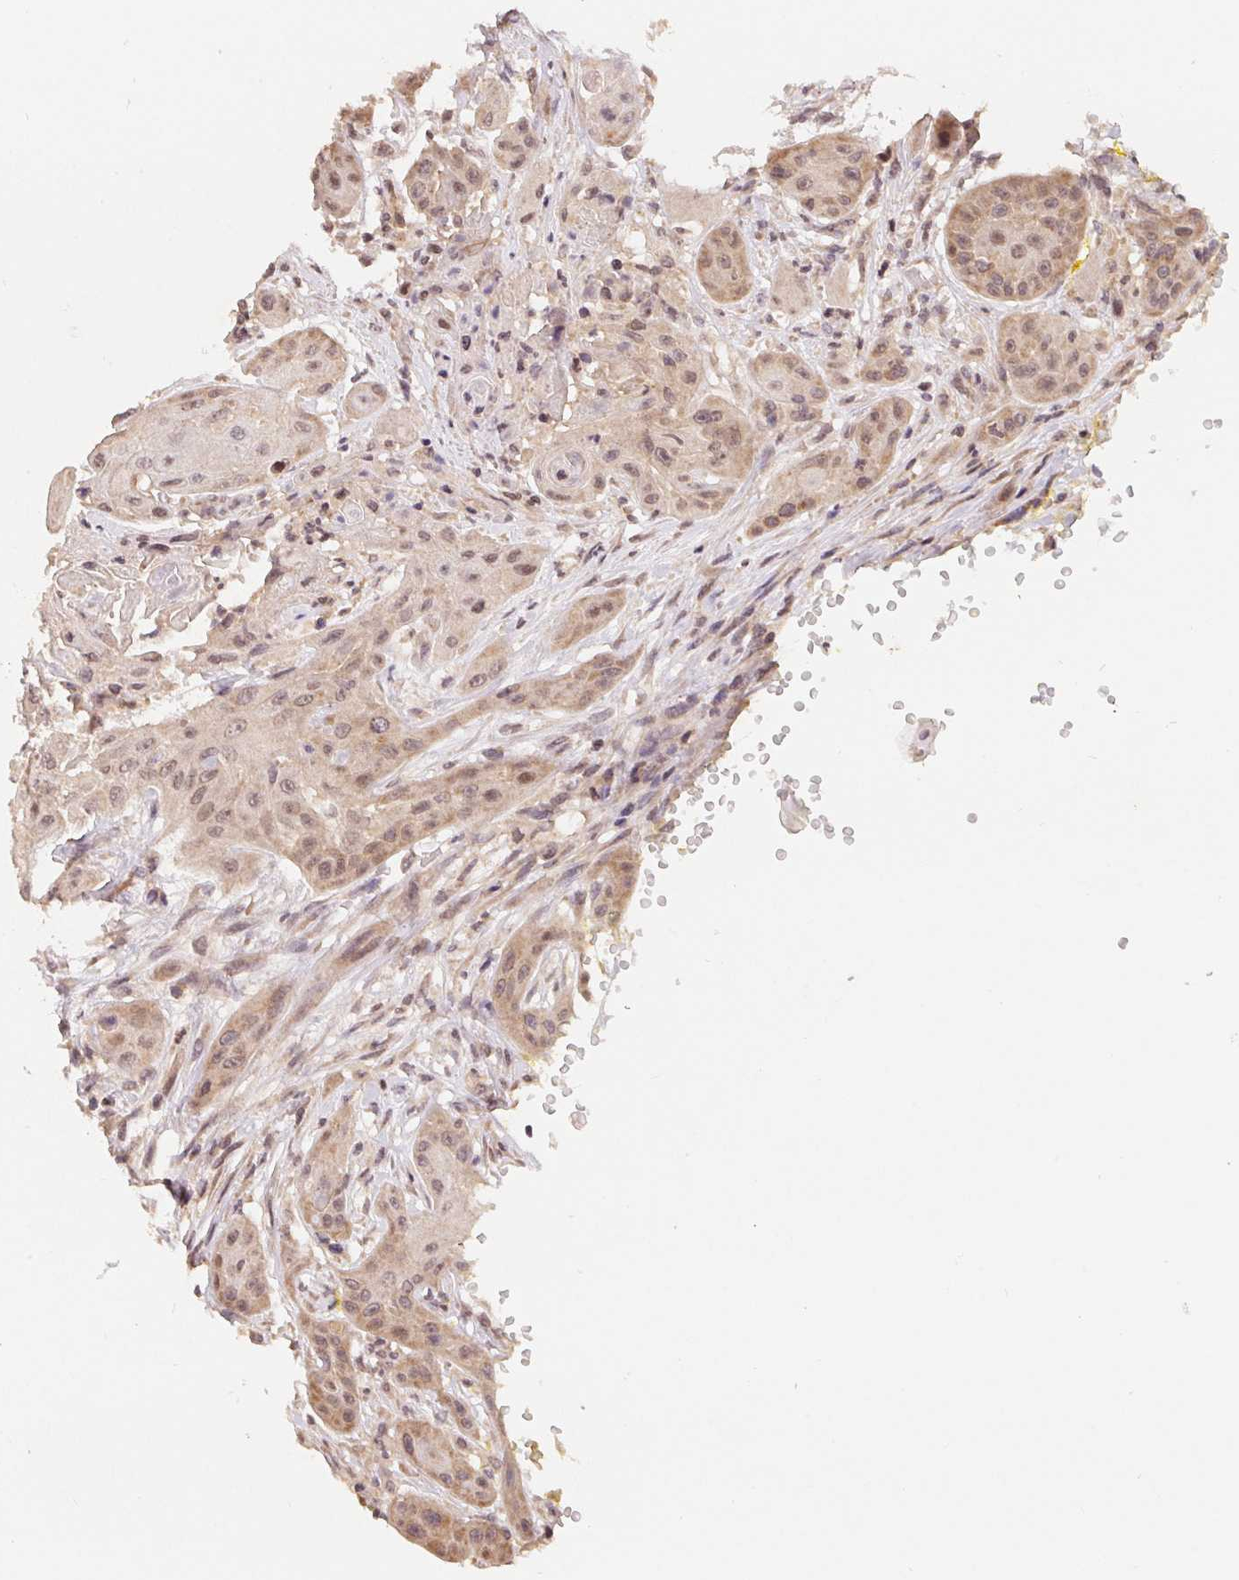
{"staining": {"intensity": "weak", "quantity": "<25%", "location": "cytoplasmic/membranous,nuclear"}, "tissue": "head and neck cancer", "cell_type": "Tumor cells", "image_type": "cancer", "snomed": [{"axis": "morphology", "description": "Squamous cell carcinoma, NOS"}, {"axis": "topography", "description": "Oral tissue"}, {"axis": "topography", "description": "Head-Neck"}, {"axis": "topography", "description": "Neck, NOS"}], "caption": "A high-resolution histopathology image shows immunohistochemistry (IHC) staining of squamous cell carcinoma (head and neck), which displays no significant expression in tumor cells.", "gene": "HMGN3", "patient": {"sex": "female", "age": 55}}